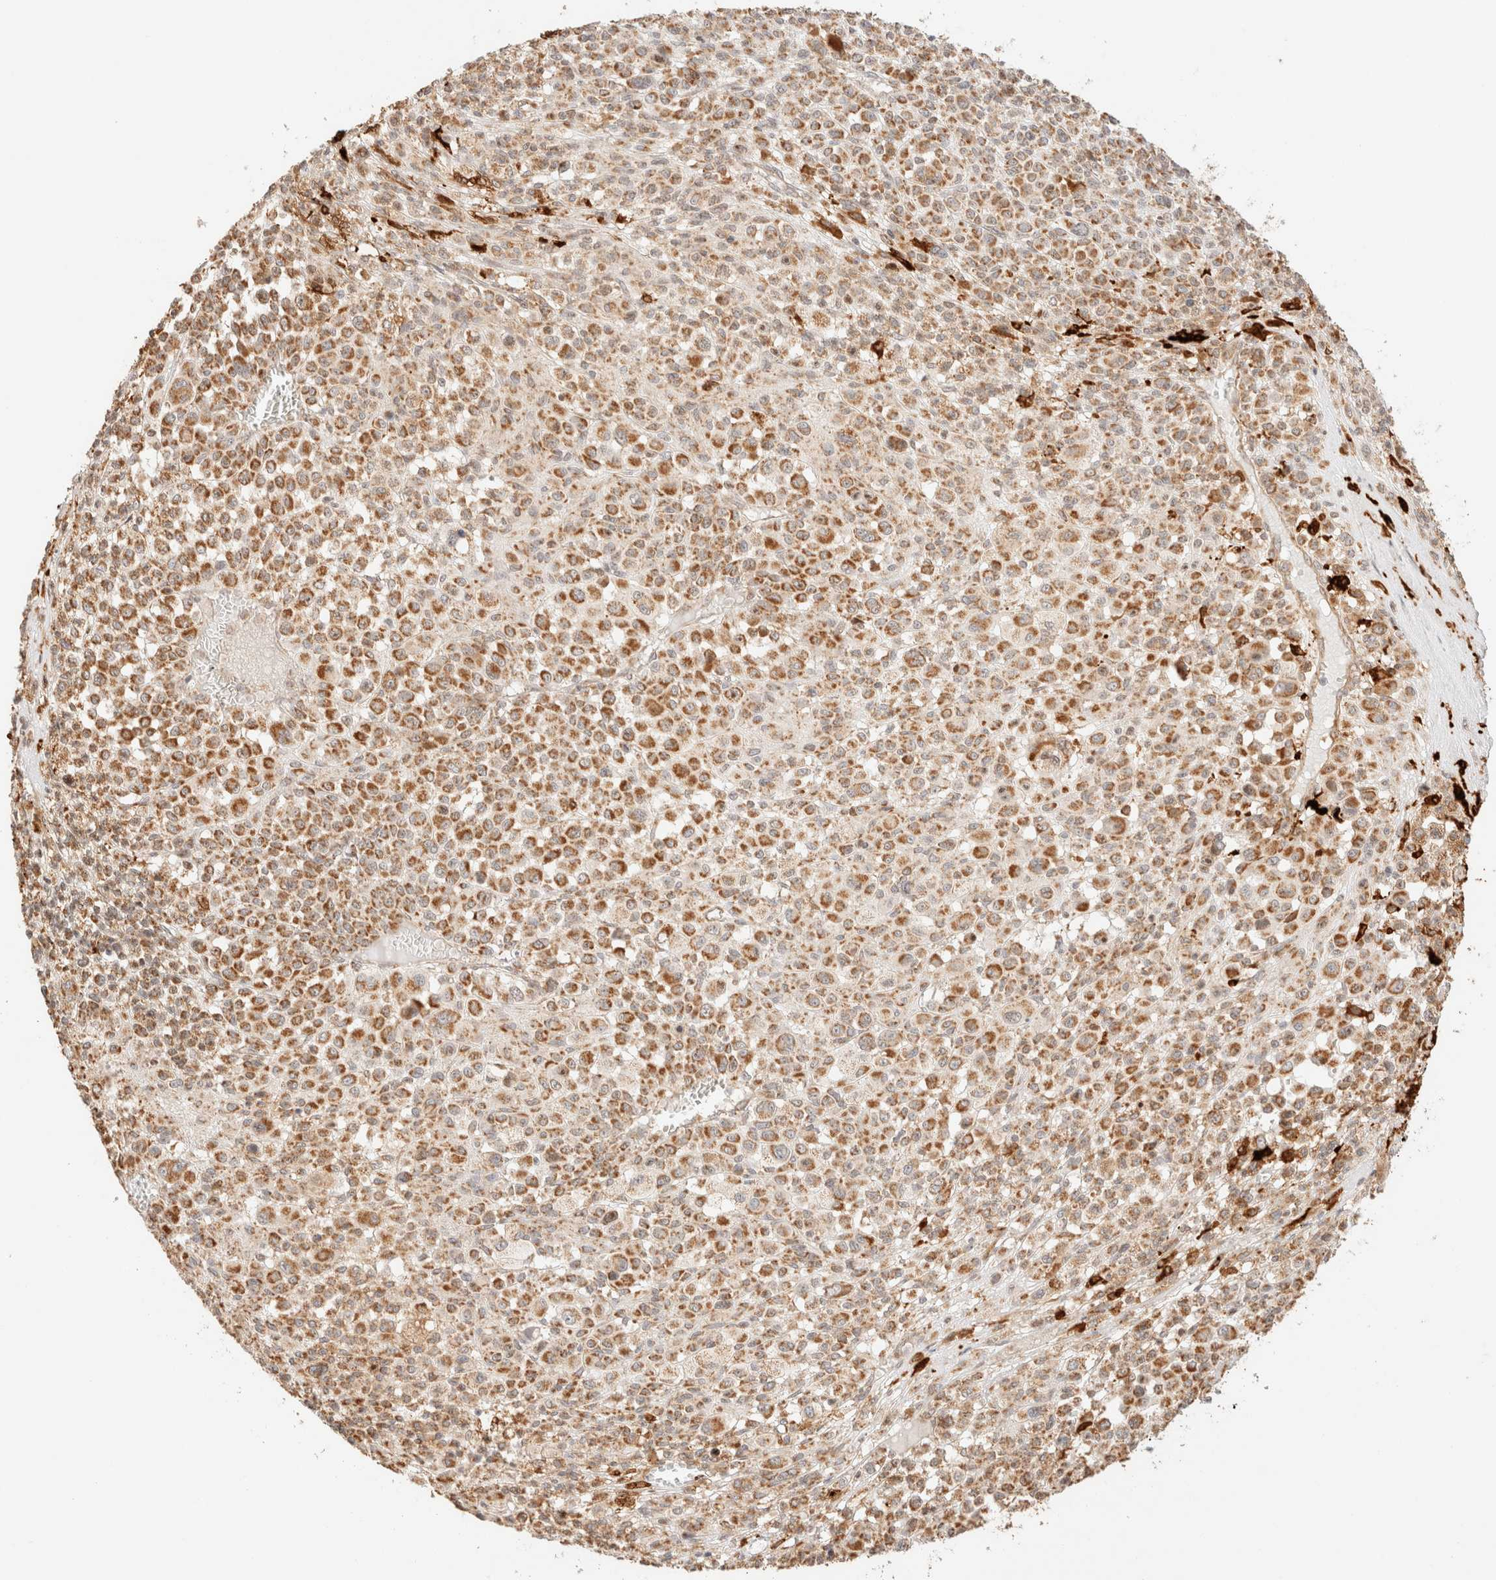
{"staining": {"intensity": "moderate", "quantity": ">75%", "location": "cytoplasmic/membranous"}, "tissue": "melanoma", "cell_type": "Tumor cells", "image_type": "cancer", "snomed": [{"axis": "morphology", "description": "Malignant melanoma, Metastatic site"}, {"axis": "topography", "description": "Skin"}], "caption": "Moderate cytoplasmic/membranous protein positivity is appreciated in about >75% of tumor cells in malignant melanoma (metastatic site). Using DAB (brown) and hematoxylin (blue) stains, captured at high magnification using brightfield microscopy.", "gene": "TACO1", "patient": {"sex": "female", "age": 74}}